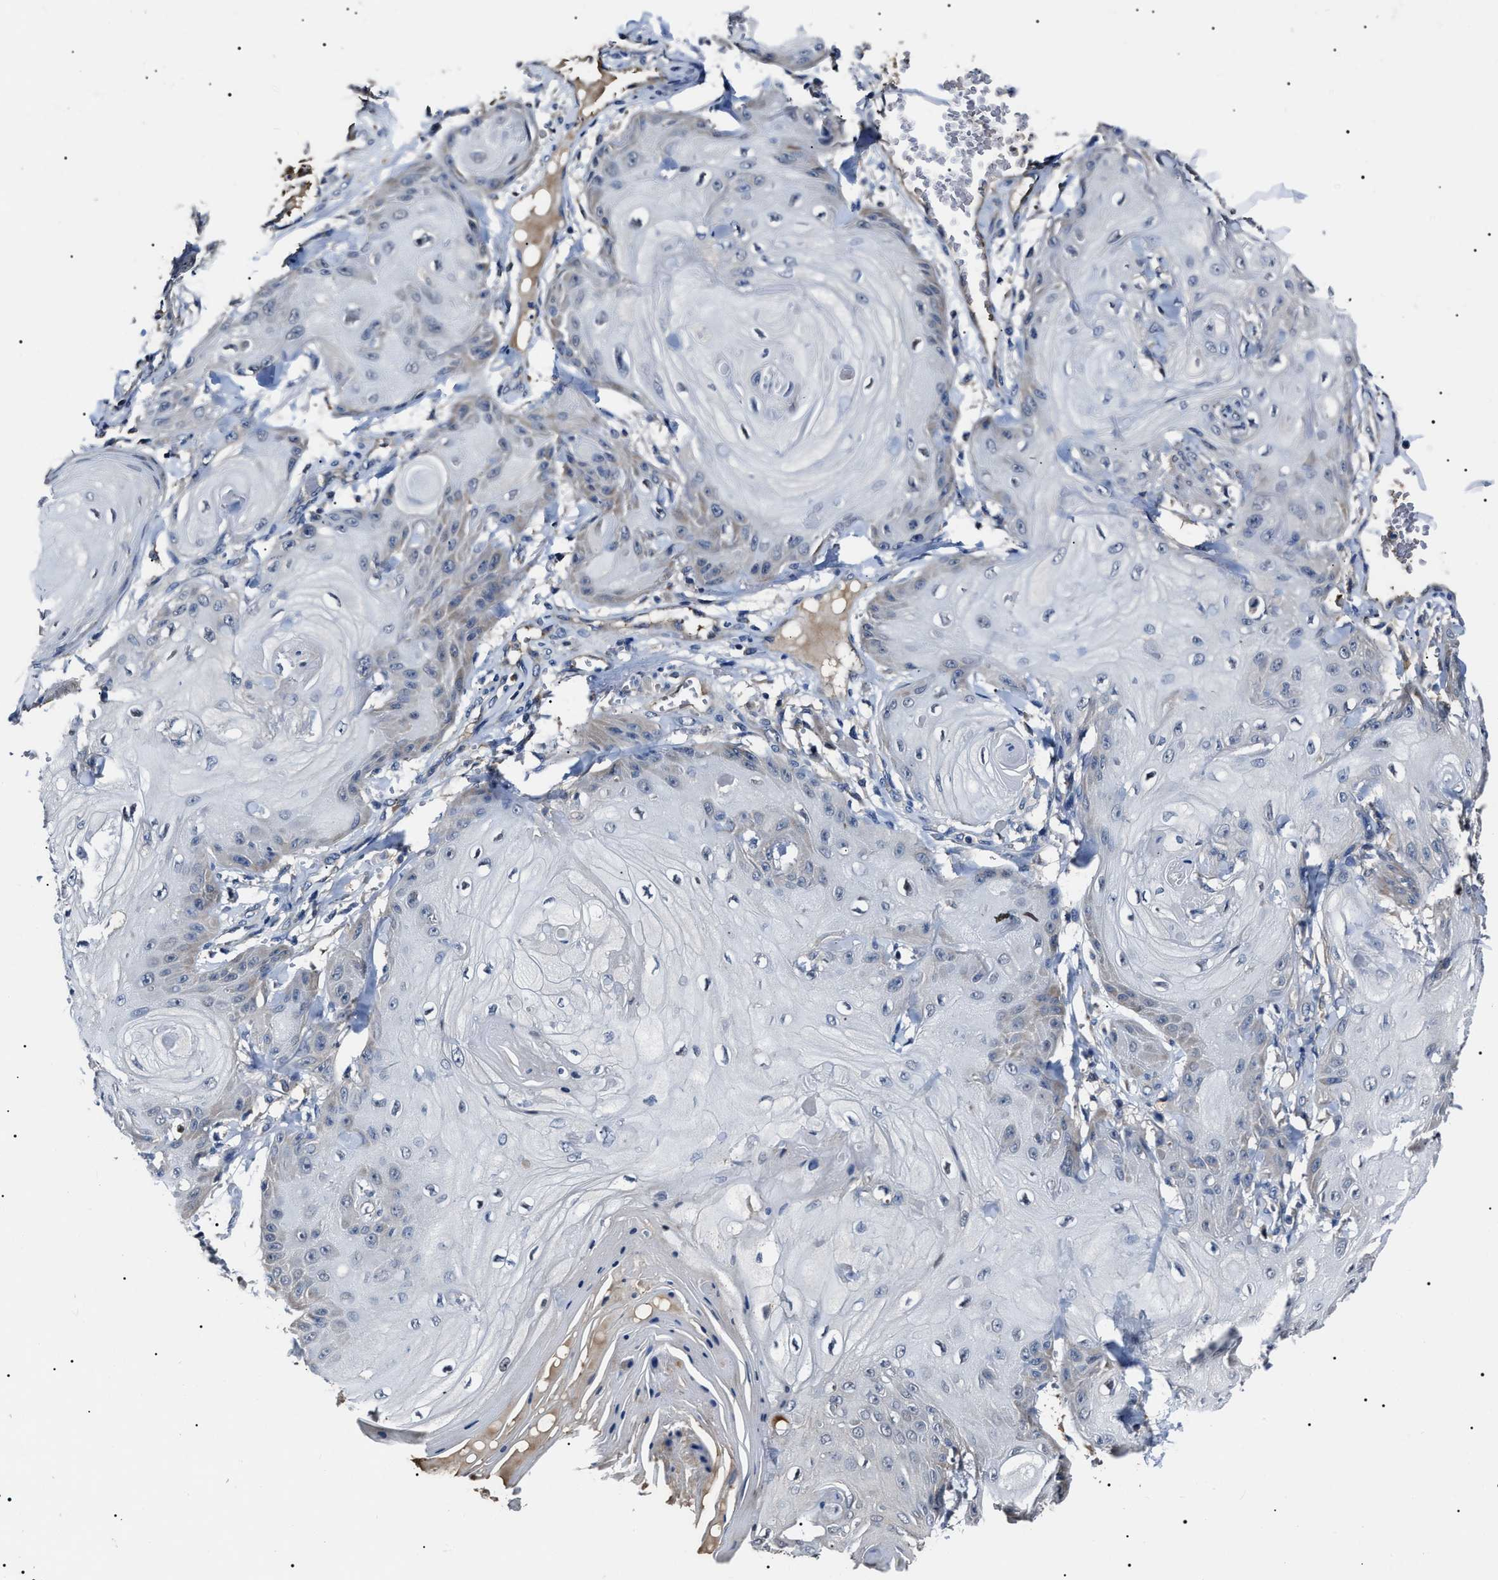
{"staining": {"intensity": "negative", "quantity": "none", "location": "none"}, "tissue": "skin cancer", "cell_type": "Tumor cells", "image_type": "cancer", "snomed": [{"axis": "morphology", "description": "Squamous cell carcinoma, NOS"}, {"axis": "topography", "description": "Skin"}], "caption": "This is an immunohistochemistry photomicrograph of skin cancer (squamous cell carcinoma). There is no staining in tumor cells.", "gene": "IFT81", "patient": {"sex": "male", "age": 74}}